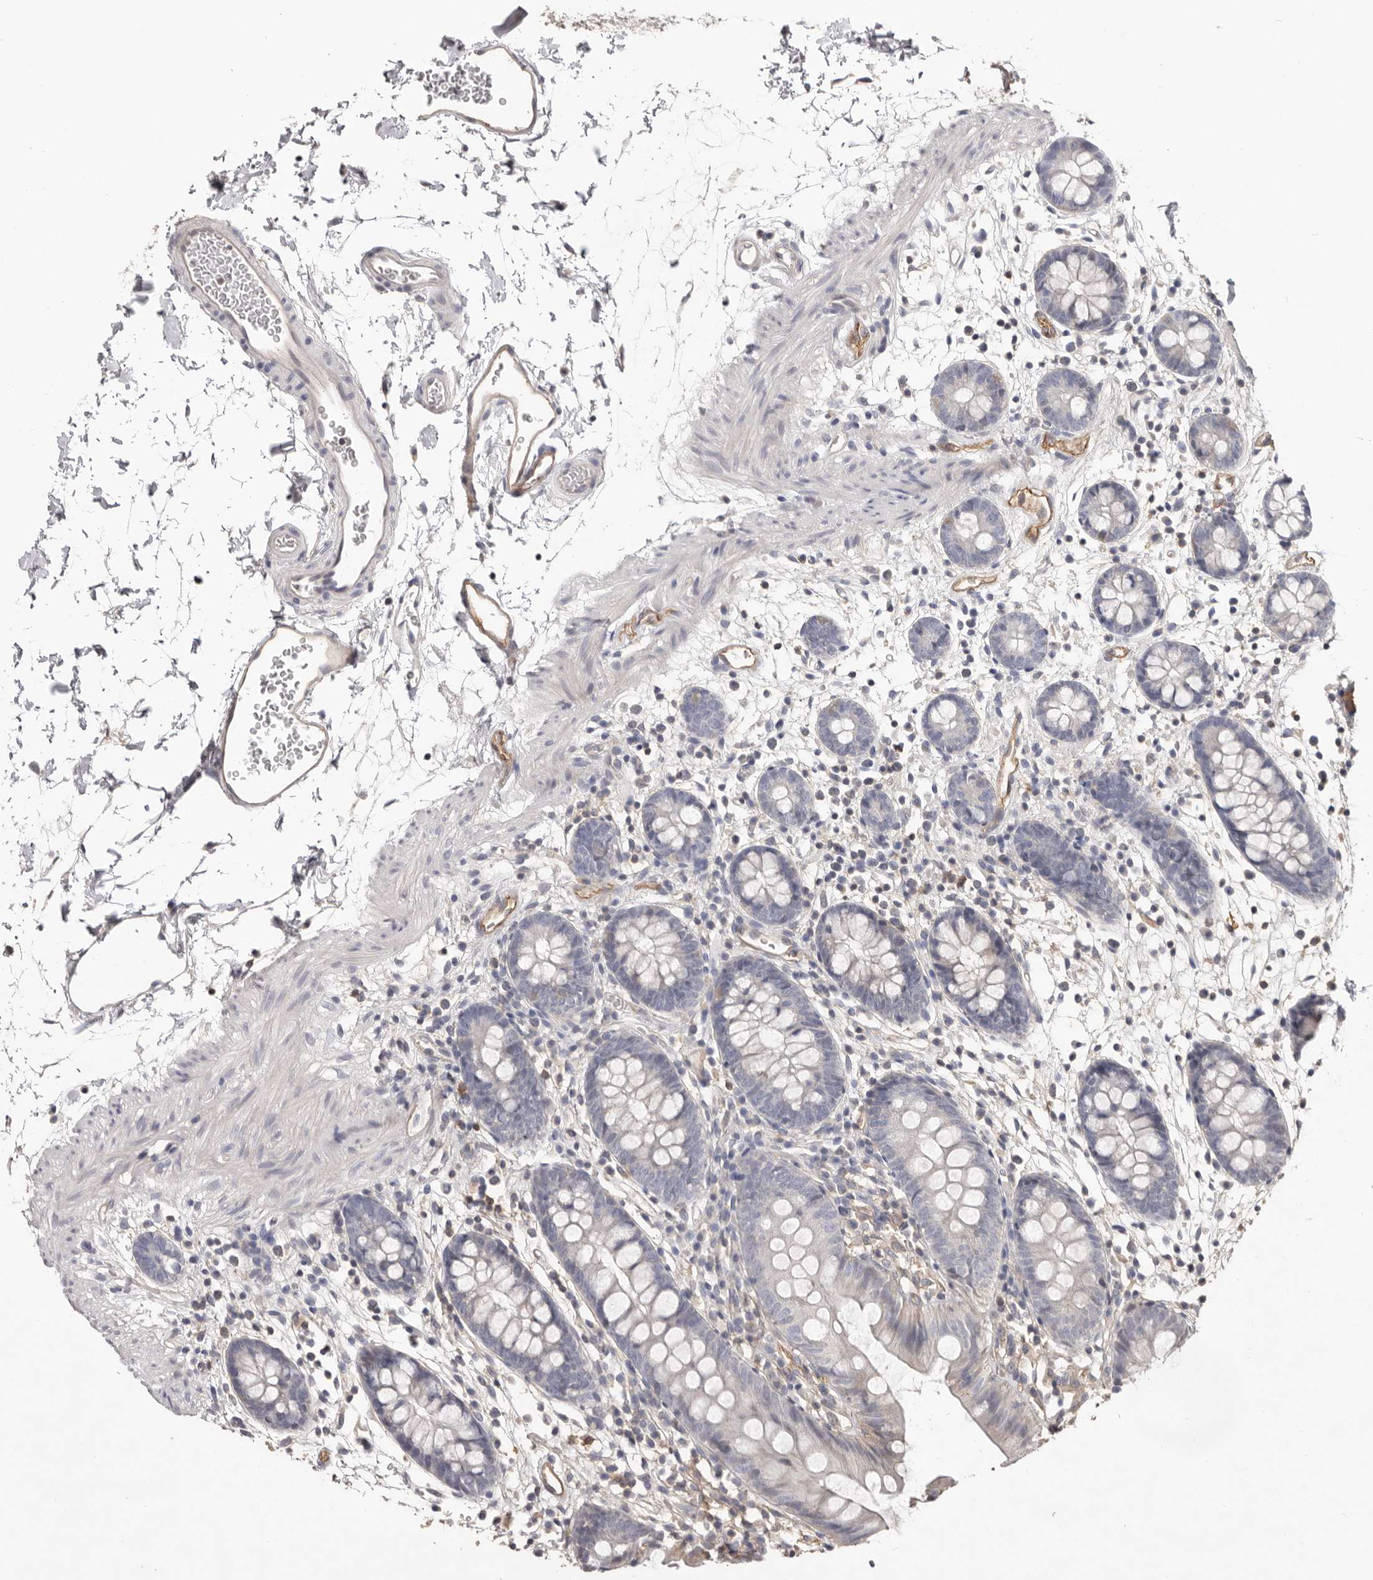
{"staining": {"intensity": "moderate", "quantity": "25%-75%", "location": "cytoplasmic/membranous"}, "tissue": "colon", "cell_type": "Endothelial cells", "image_type": "normal", "snomed": [{"axis": "morphology", "description": "Normal tissue, NOS"}, {"axis": "topography", "description": "Colon"}], "caption": "A micrograph of human colon stained for a protein displays moderate cytoplasmic/membranous brown staining in endothelial cells. (IHC, brightfield microscopy, high magnification).", "gene": "MMACHC", "patient": {"sex": "male", "age": 56}}